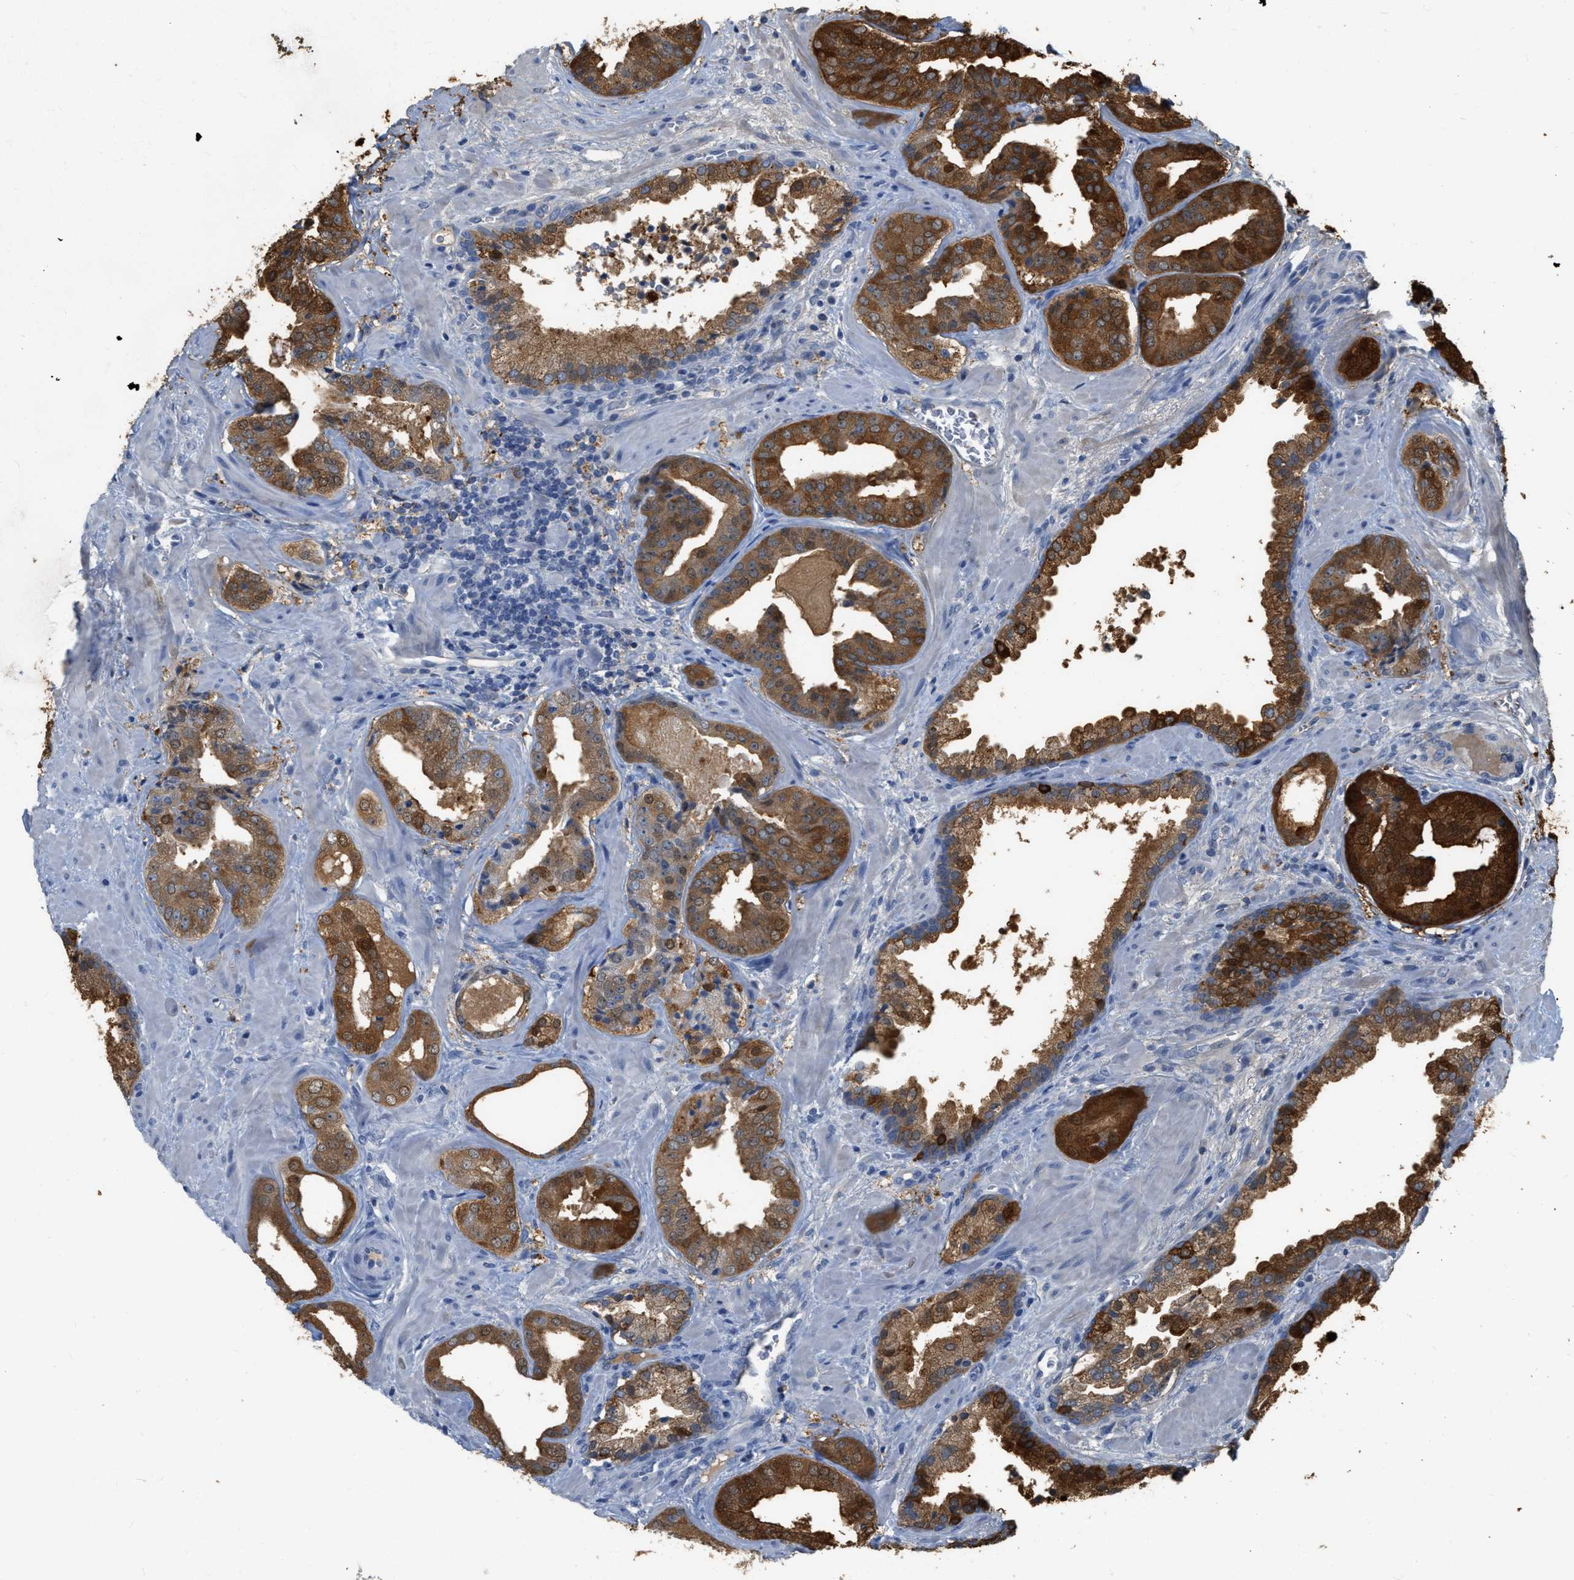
{"staining": {"intensity": "strong", "quantity": ">75%", "location": "cytoplasmic/membranous"}, "tissue": "prostate cancer", "cell_type": "Tumor cells", "image_type": "cancer", "snomed": [{"axis": "morphology", "description": "Adenocarcinoma, Low grade"}, {"axis": "topography", "description": "Prostate"}], "caption": "Low-grade adenocarcinoma (prostate) stained with a brown dye demonstrates strong cytoplasmic/membranous positive positivity in about >75% of tumor cells.", "gene": "CRYM", "patient": {"sex": "male", "age": 71}}